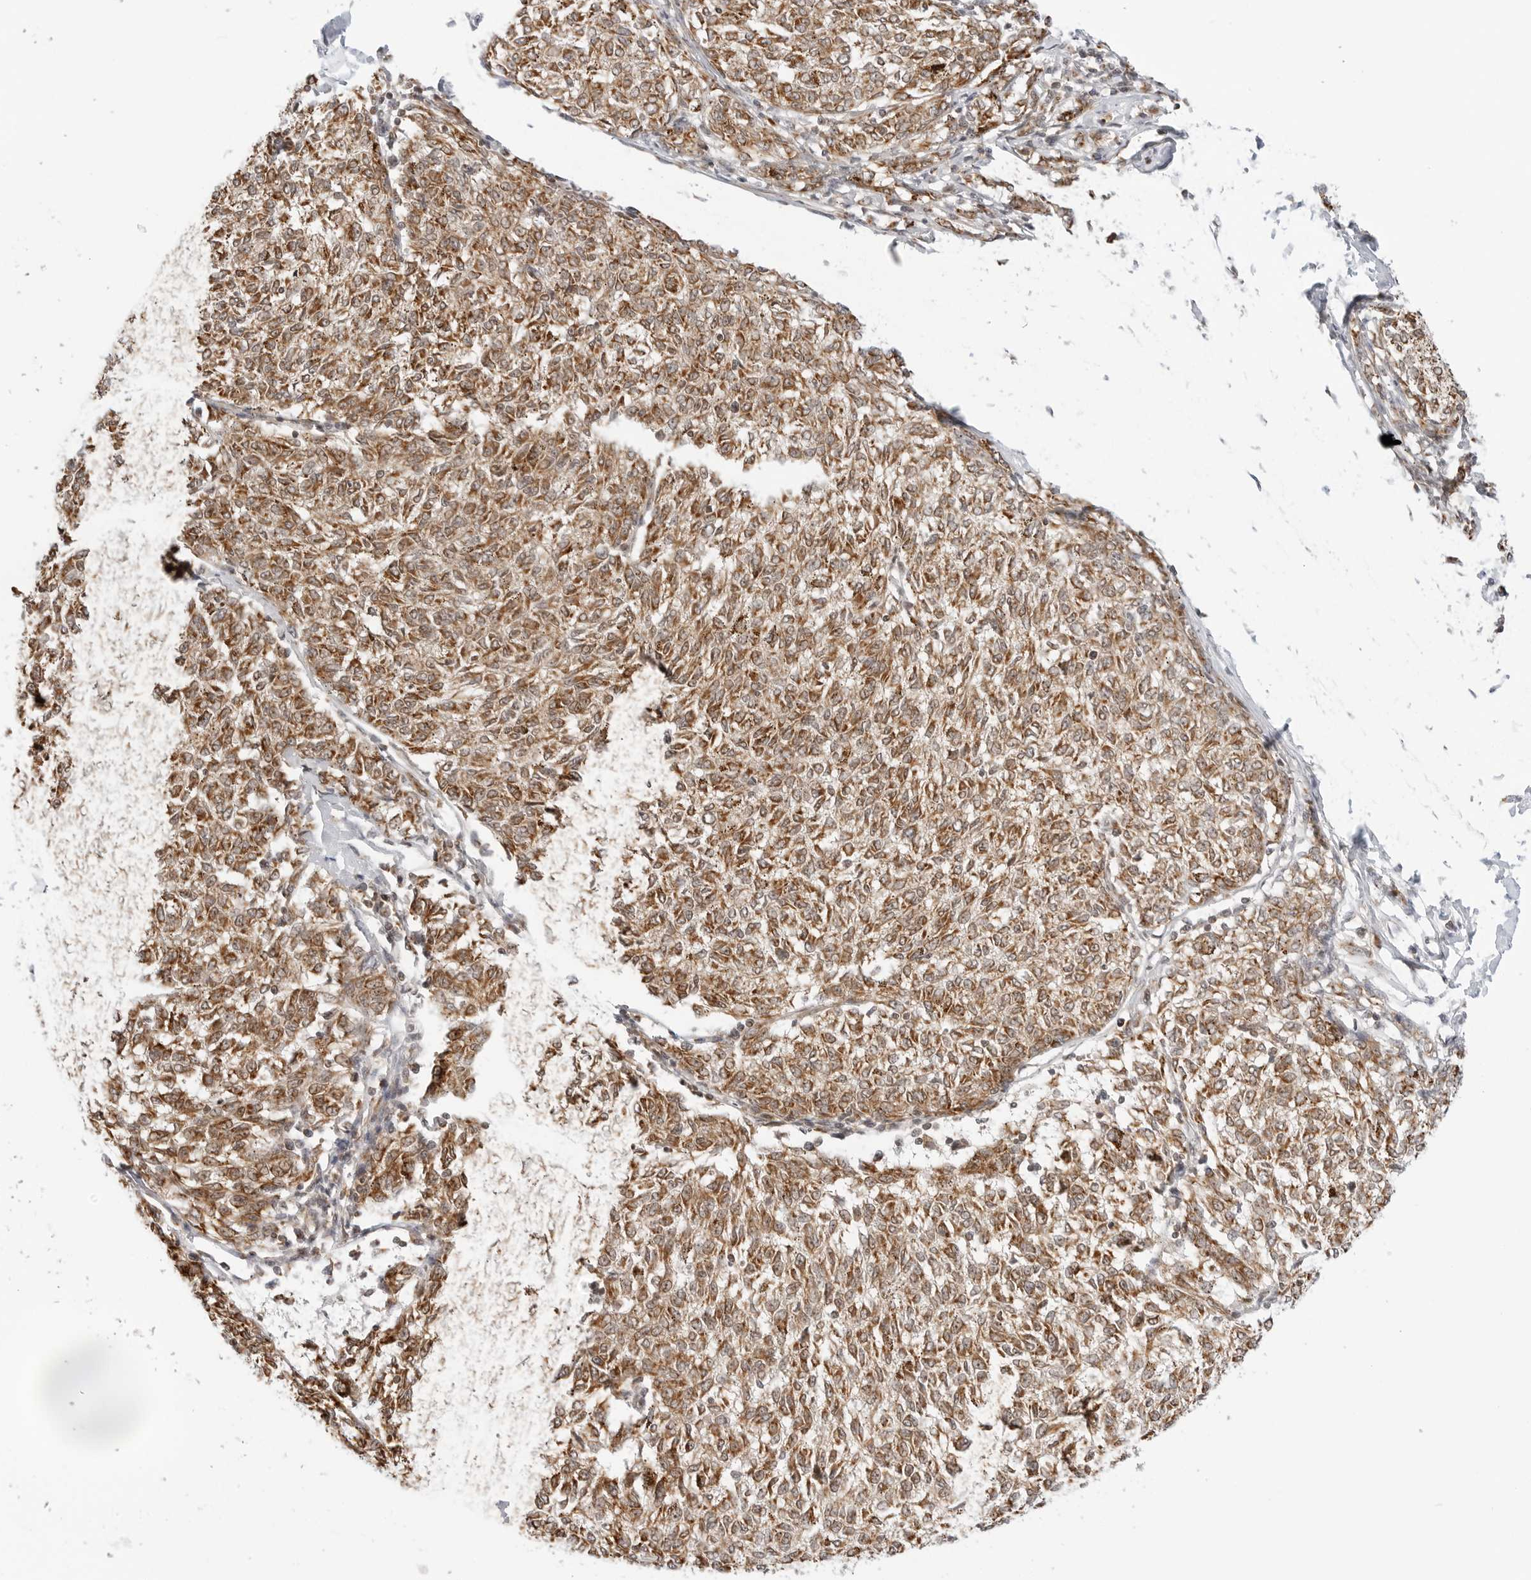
{"staining": {"intensity": "moderate", "quantity": ">75%", "location": "cytoplasmic/membranous"}, "tissue": "melanoma", "cell_type": "Tumor cells", "image_type": "cancer", "snomed": [{"axis": "morphology", "description": "Malignant melanoma, NOS"}, {"axis": "topography", "description": "Skin"}], "caption": "Immunohistochemistry photomicrograph of neoplastic tissue: human malignant melanoma stained using immunohistochemistry (IHC) shows medium levels of moderate protein expression localized specifically in the cytoplasmic/membranous of tumor cells, appearing as a cytoplasmic/membranous brown color.", "gene": "POLR3GL", "patient": {"sex": "female", "age": 72}}